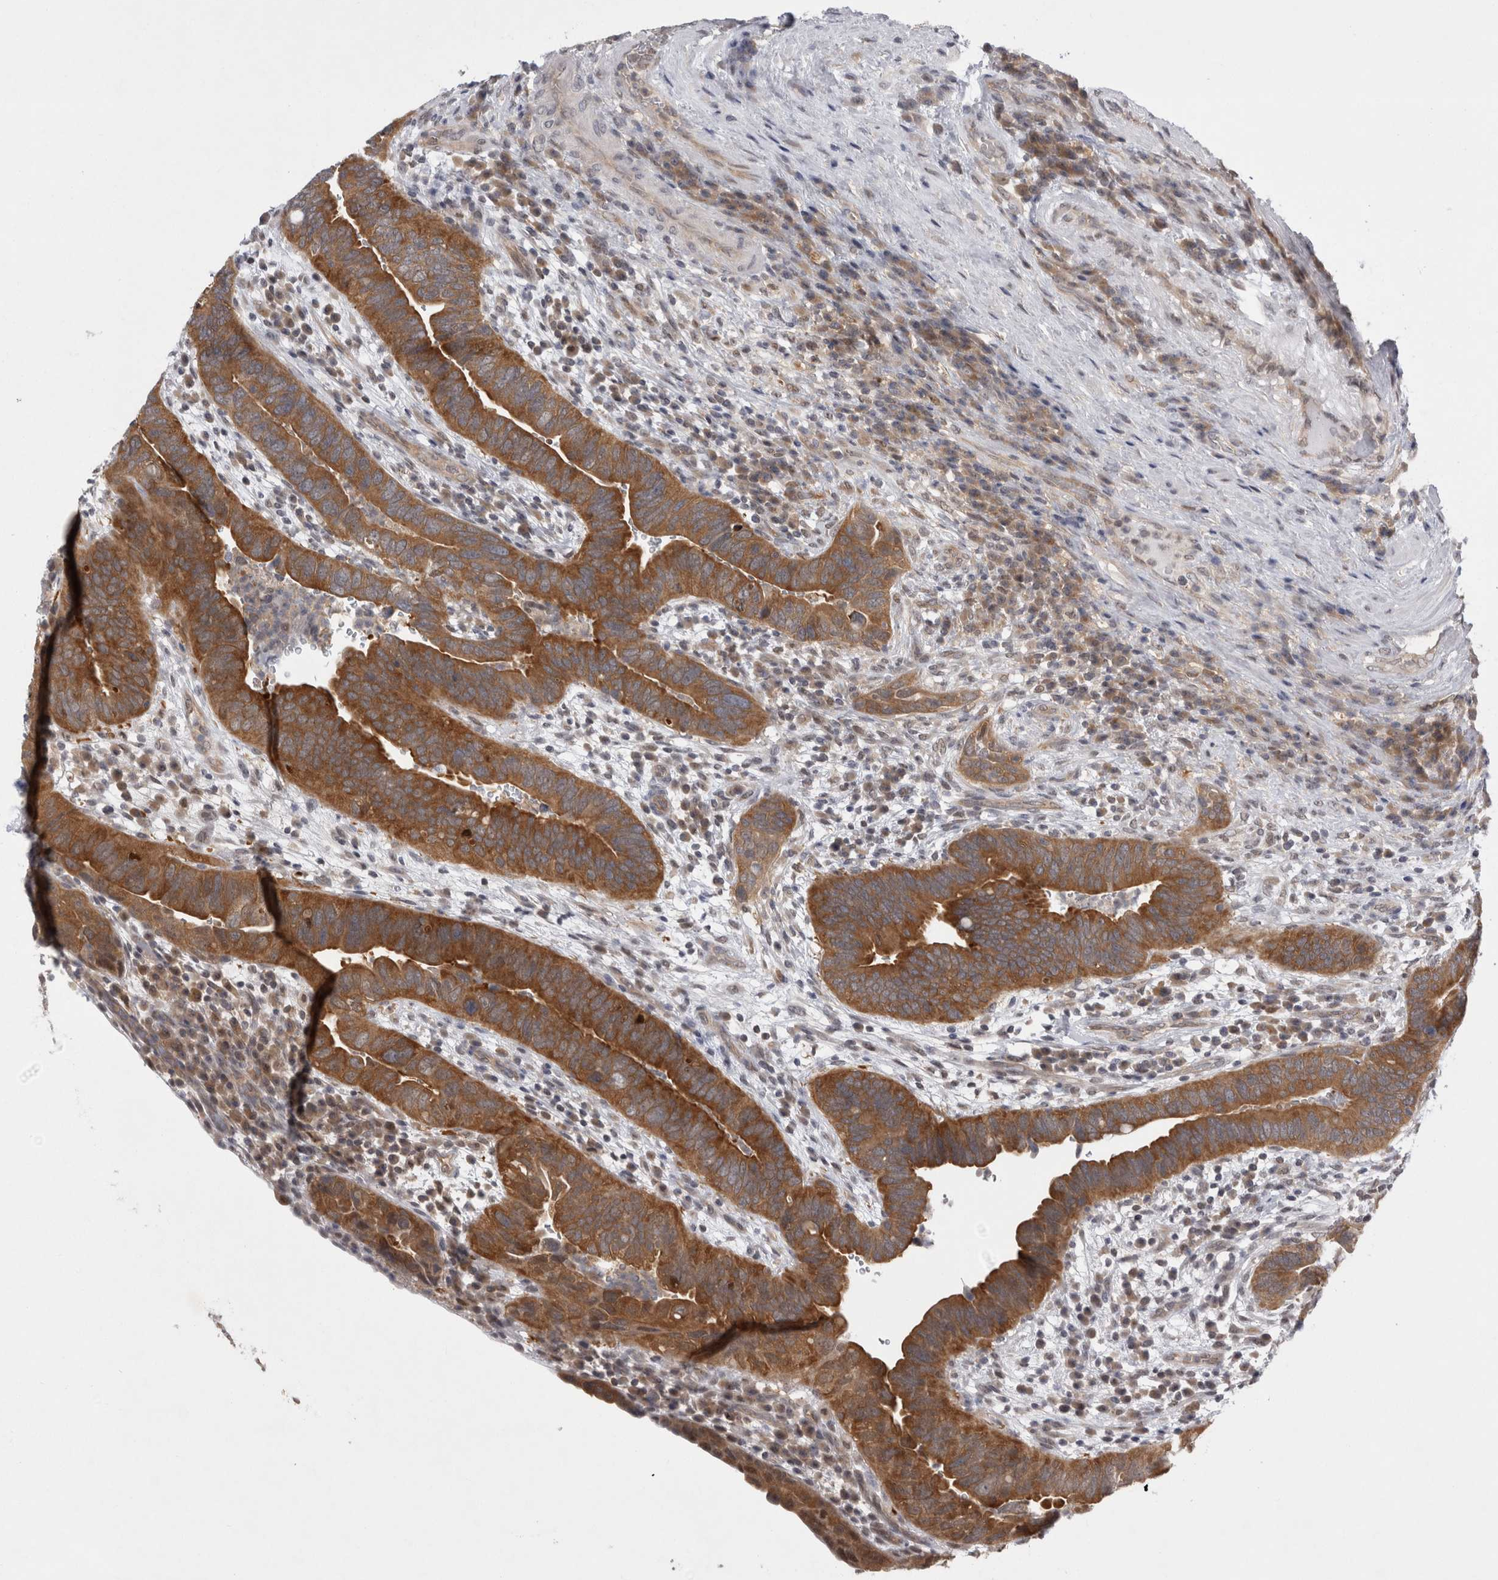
{"staining": {"intensity": "strong", "quantity": ">75%", "location": "cytoplasmic/membranous"}, "tissue": "urothelial cancer", "cell_type": "Tumor cells", "image_type": "cancer", "snomed": [{"axis": "morphology", "description": "Urothelial carcinoma, High grade"}, {"axis": "topography", "description": "Urinary bladder"}], "caption": "Human urothelial cancer stained with a brown dye shows strong cytoplasmic/membranous positive expression in approximately >75% of tumor cells.", "gene": "PSMB2", "patient": {"sex": "female", "age": 82}}